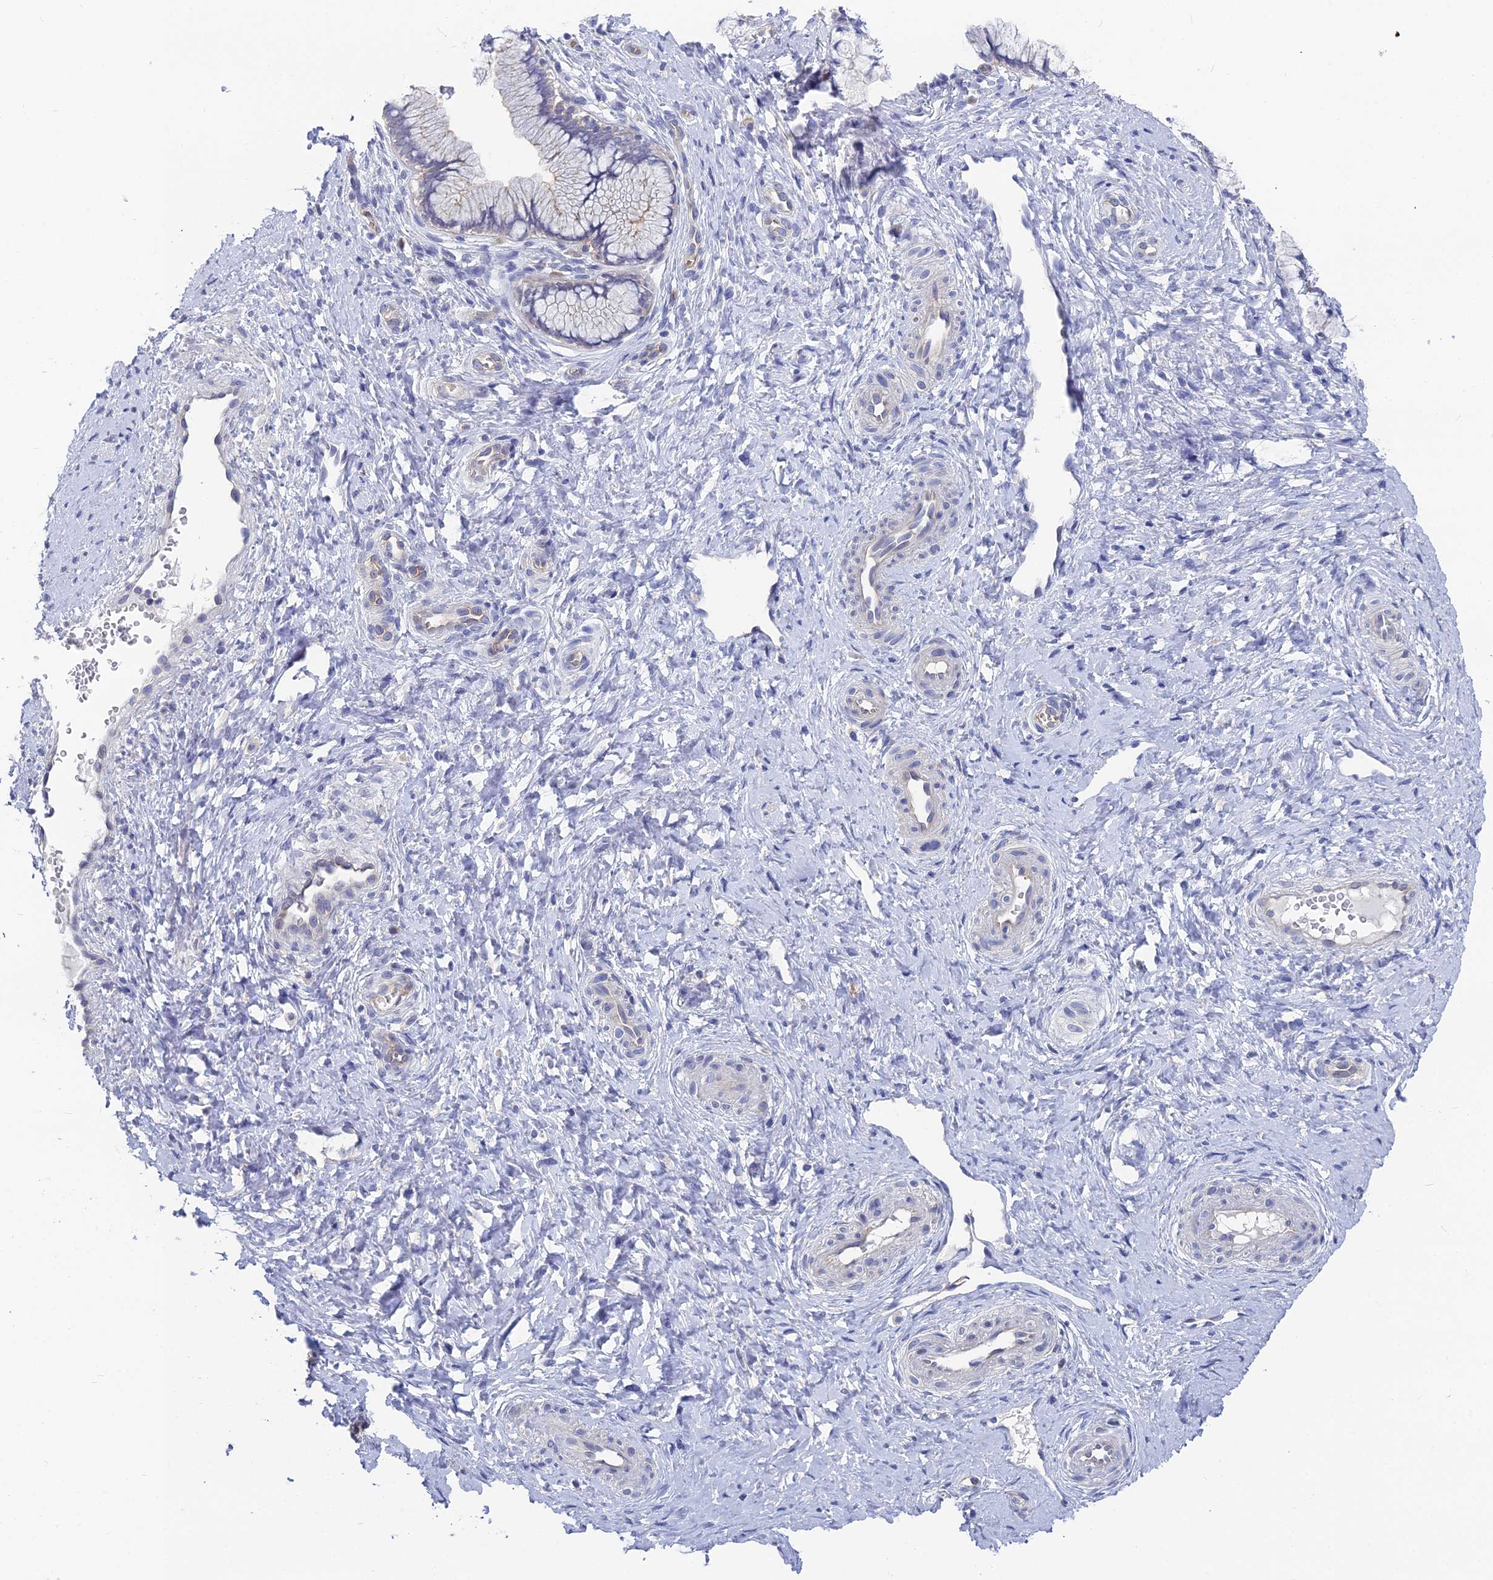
{"staining": {"intensity": "weak", "quantity": "<25%", "location": "cytoplasmic/membranous"}, "tissue": "cervix", "cell_type": "Glandular cells", "image_type": "normal", "snomed": [{"axis": "morphology", "description": "Normal tissue, NOS"}, {"axis": "topography", "description": "Cervix"}], "caption": "This is an immunohistochemistry photomicrograph of normal cervix. There is no positivity in glandular cells.", "gene": "RDX", "patient": {"sex": "female", "age": 36}}